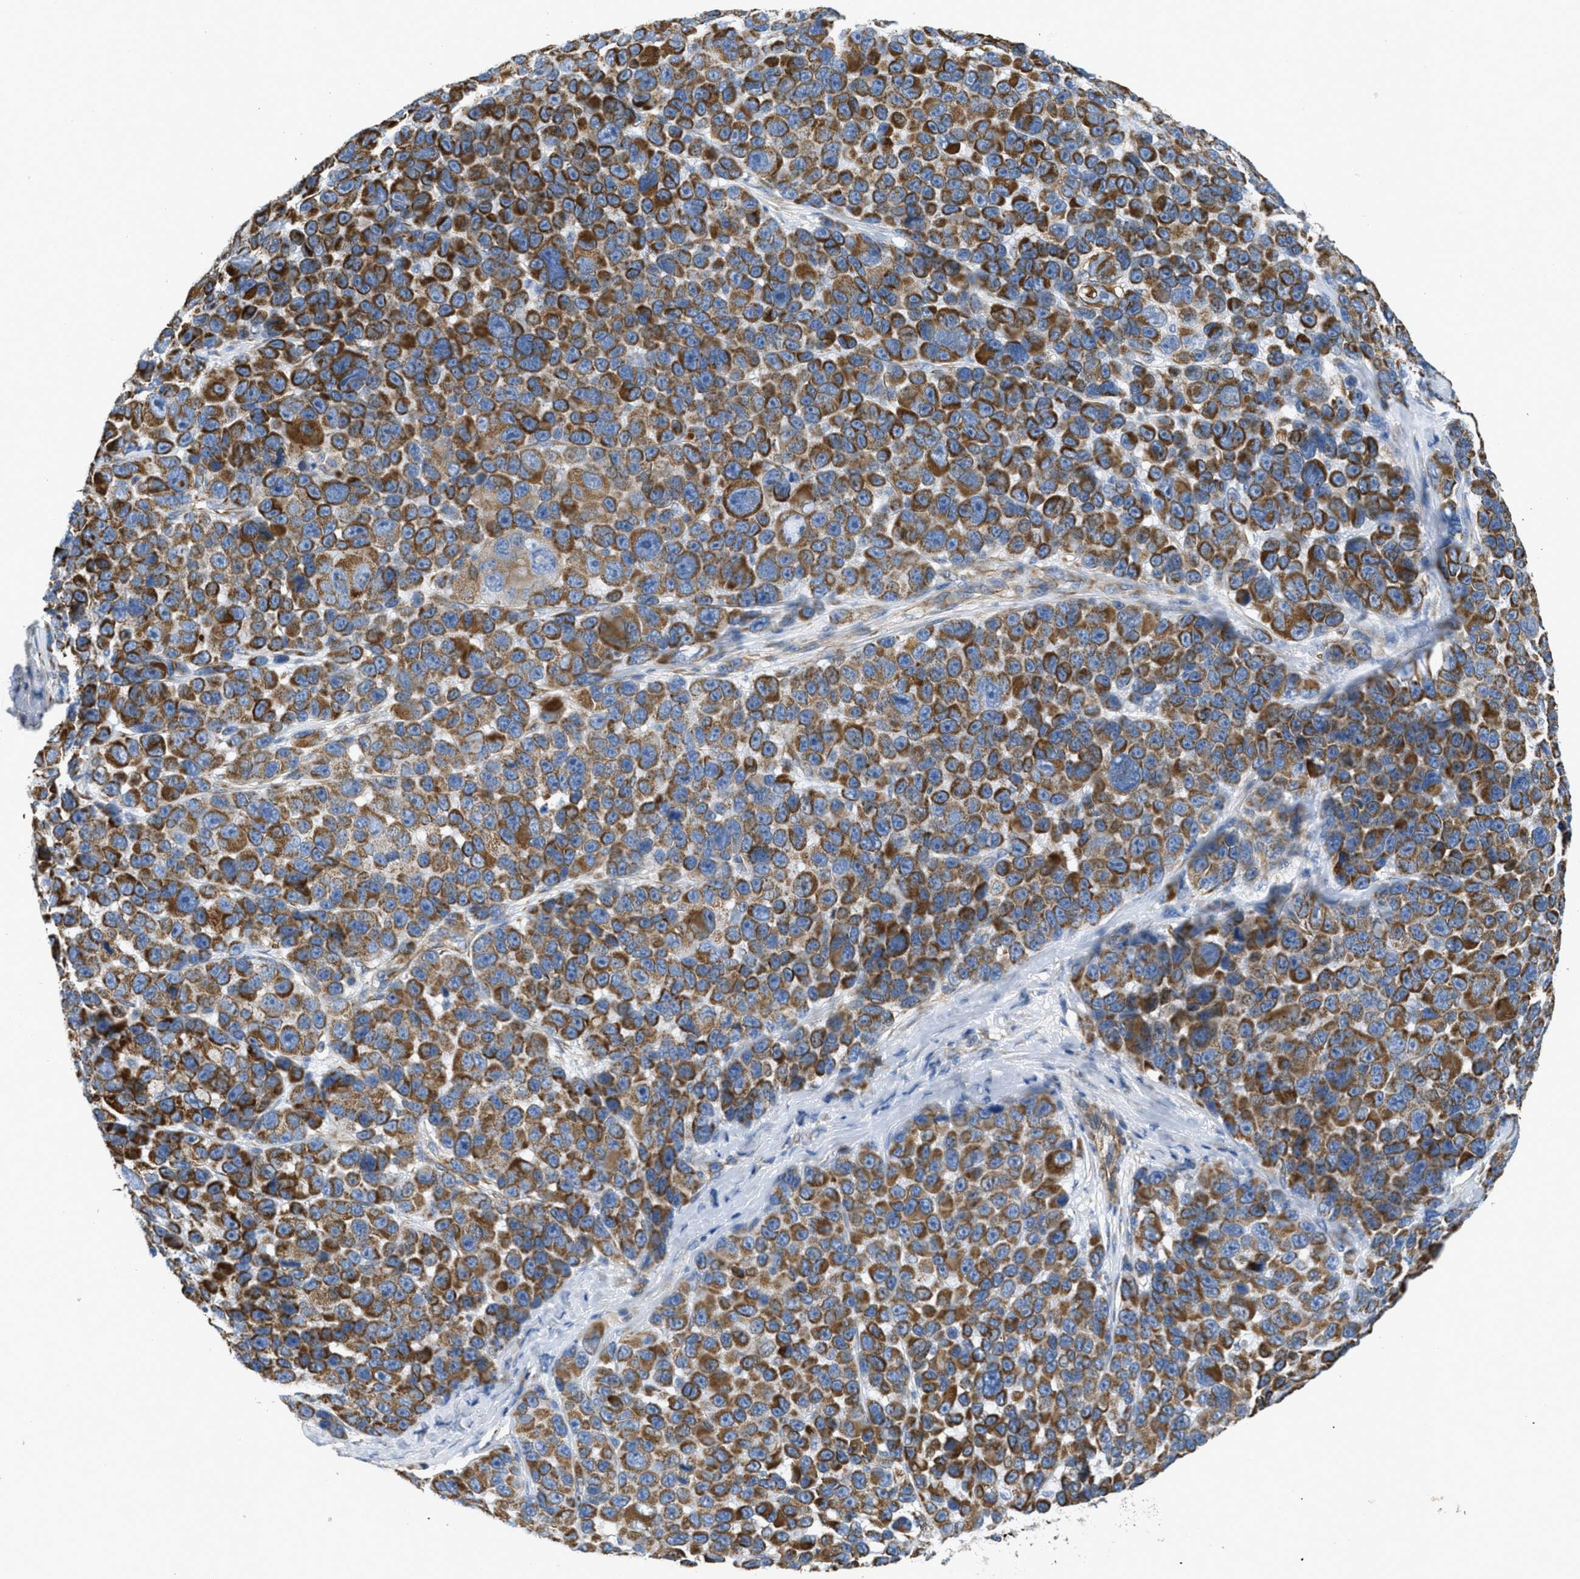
{"staining": {"intensity": "strong", "quantity": ">75%", "location": "cytoplasmic/membranous"}, "tissue": "melanoma", "cell_type": "Tumor cells", "image_type": "cancer", "snomed": [{"axis": "morphology", "description": "Malignant melanoma, NOS"}, {"axis": "topography", "description": "Skin"}], "caption": "The immunohistochemical stain highlights strong cytoplasmic/membranous expression in tumor cells of malignant melanoma tissue.", "gene": "BTN3A1", "patient": {"sex": "male", "age": 53}}